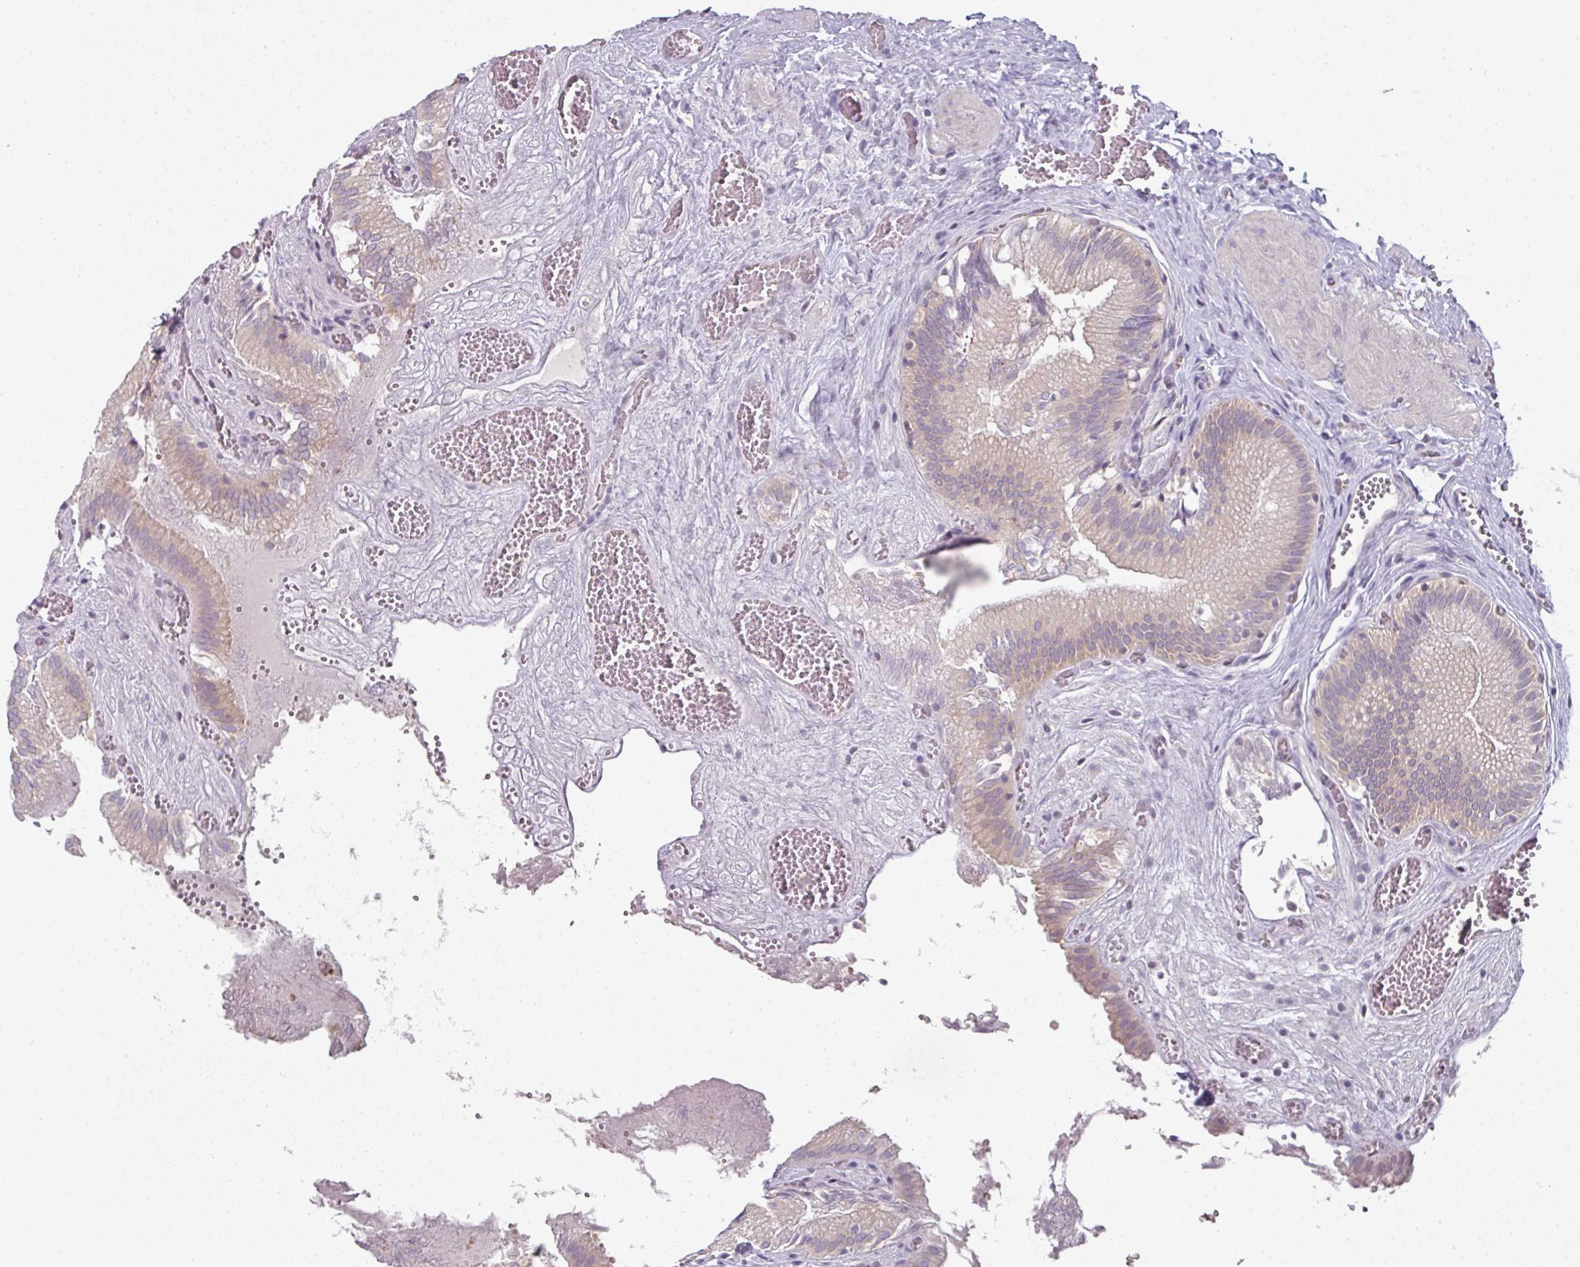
{"staining": {"intensity": "weak", "quantity": "25%-75%", "location": "cytoplasmic/membranous"}, "tissue": "gallbladder", "cell_type": "Glandular cells", "image_type": "normal", "snomed": [{"axis": "morphology", "description": "Normal tissue, NOS"}, {"axis": "topography", "description": "Gallbladder"}, {"axis": "topography", "description": "Peripheral nerve tissue"}], "caption": "Immunohistochemistry staining of unremarkable gallbladder, which exhibits low levels of weak cytoplasmic/membranous staining in about 25%-75% of glandular cells indicating weak cytoplasmic/membranous protein positivity. The staining was performed using DAB (brown) for protein detection and nuclei were counterstained in hematoxylin (blue).", "gene": "C19orf33", "patient": {"sex": "male", "age": 17}}